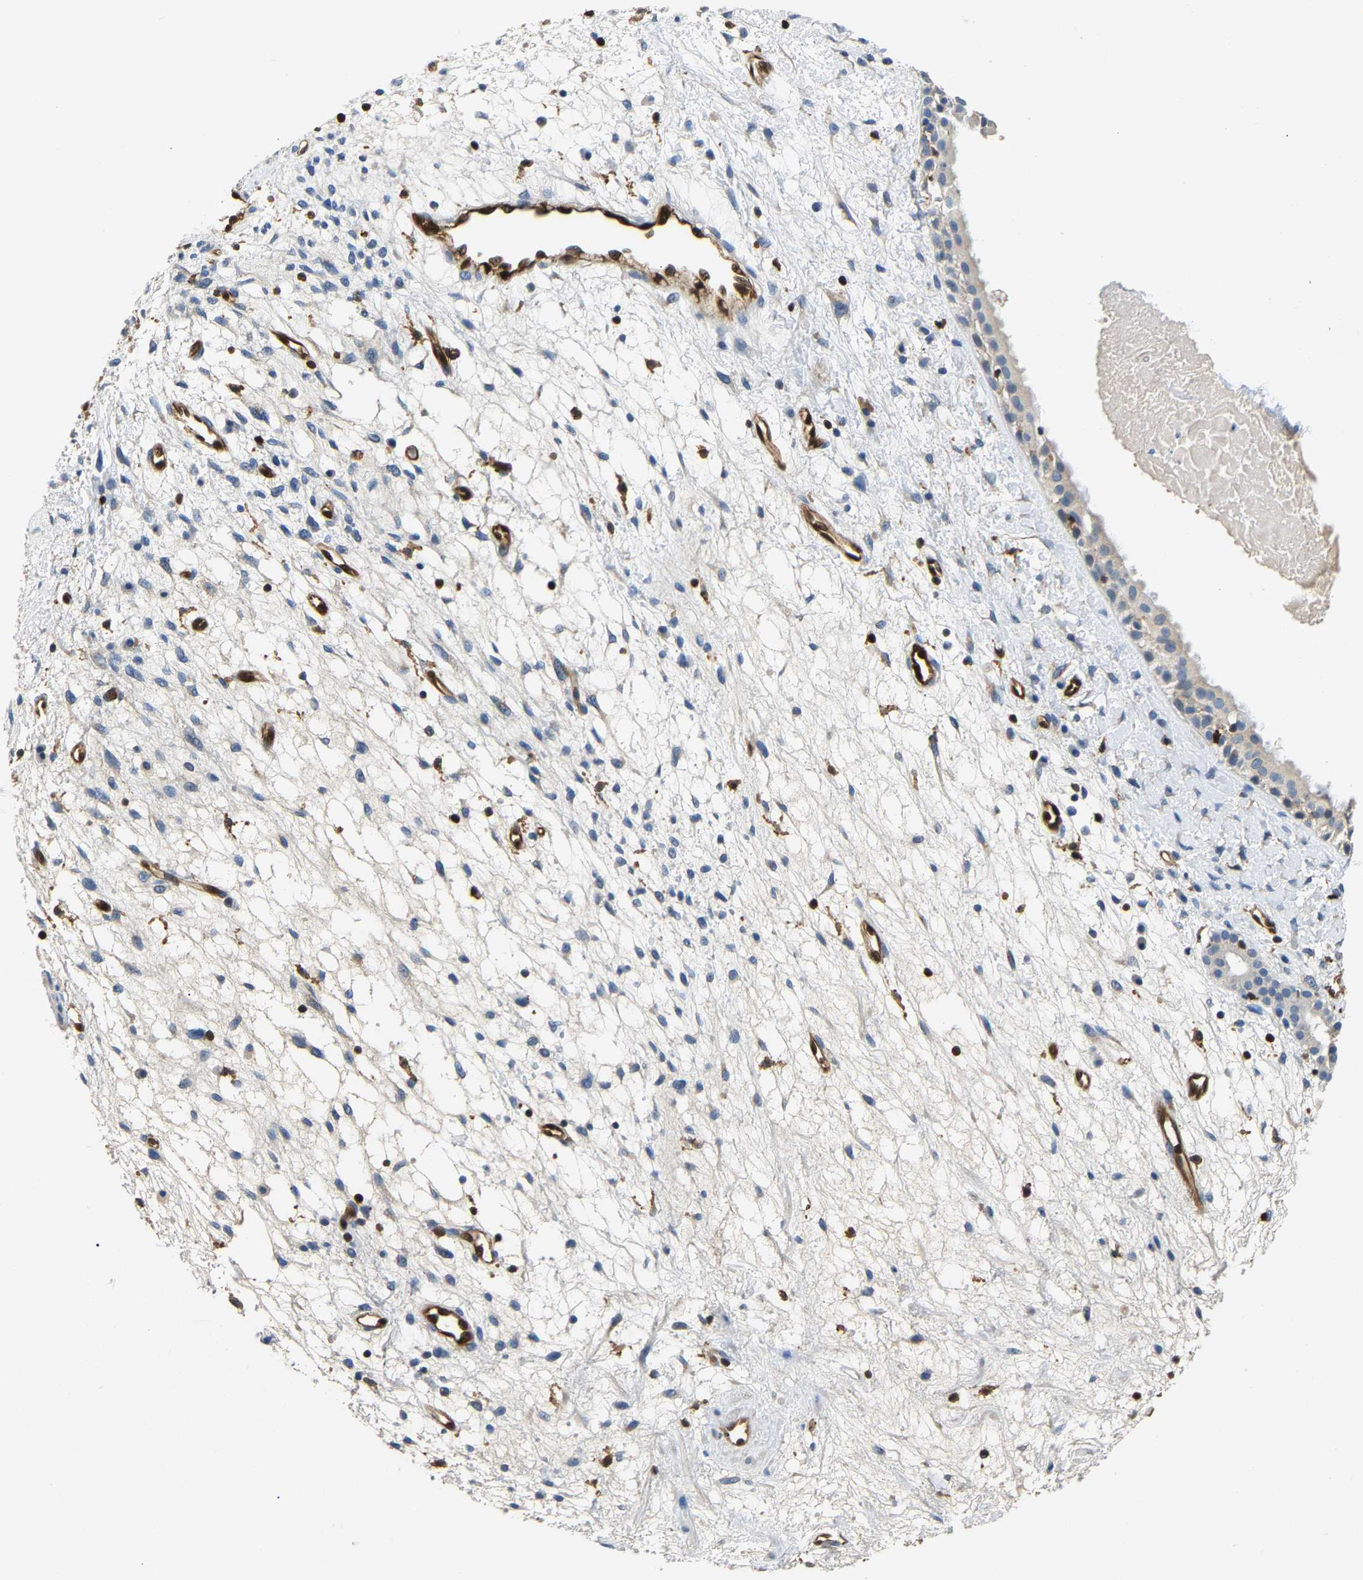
{"staining": {"intensity": "negative", "quantity": "none", "location": "none"}, "tissue": "nasopharynx", "cell_type": "Respiratory epithelial cells", "image_type": "normal", "snomed": [{"axis": "morphology", "description": "Normal tissue, NOS"}, {"axis": "topography", "description": "Nasopharynx"}], "caption": "Histopathology image shows no protein staining in respiratory epithelial cells of normal nasopharynx. (DAB (3,3'-diaminobenzidine) IHC, high magnification).", "gene": "GIMAP7", "patient": {"sex": "male", "age": 22}}